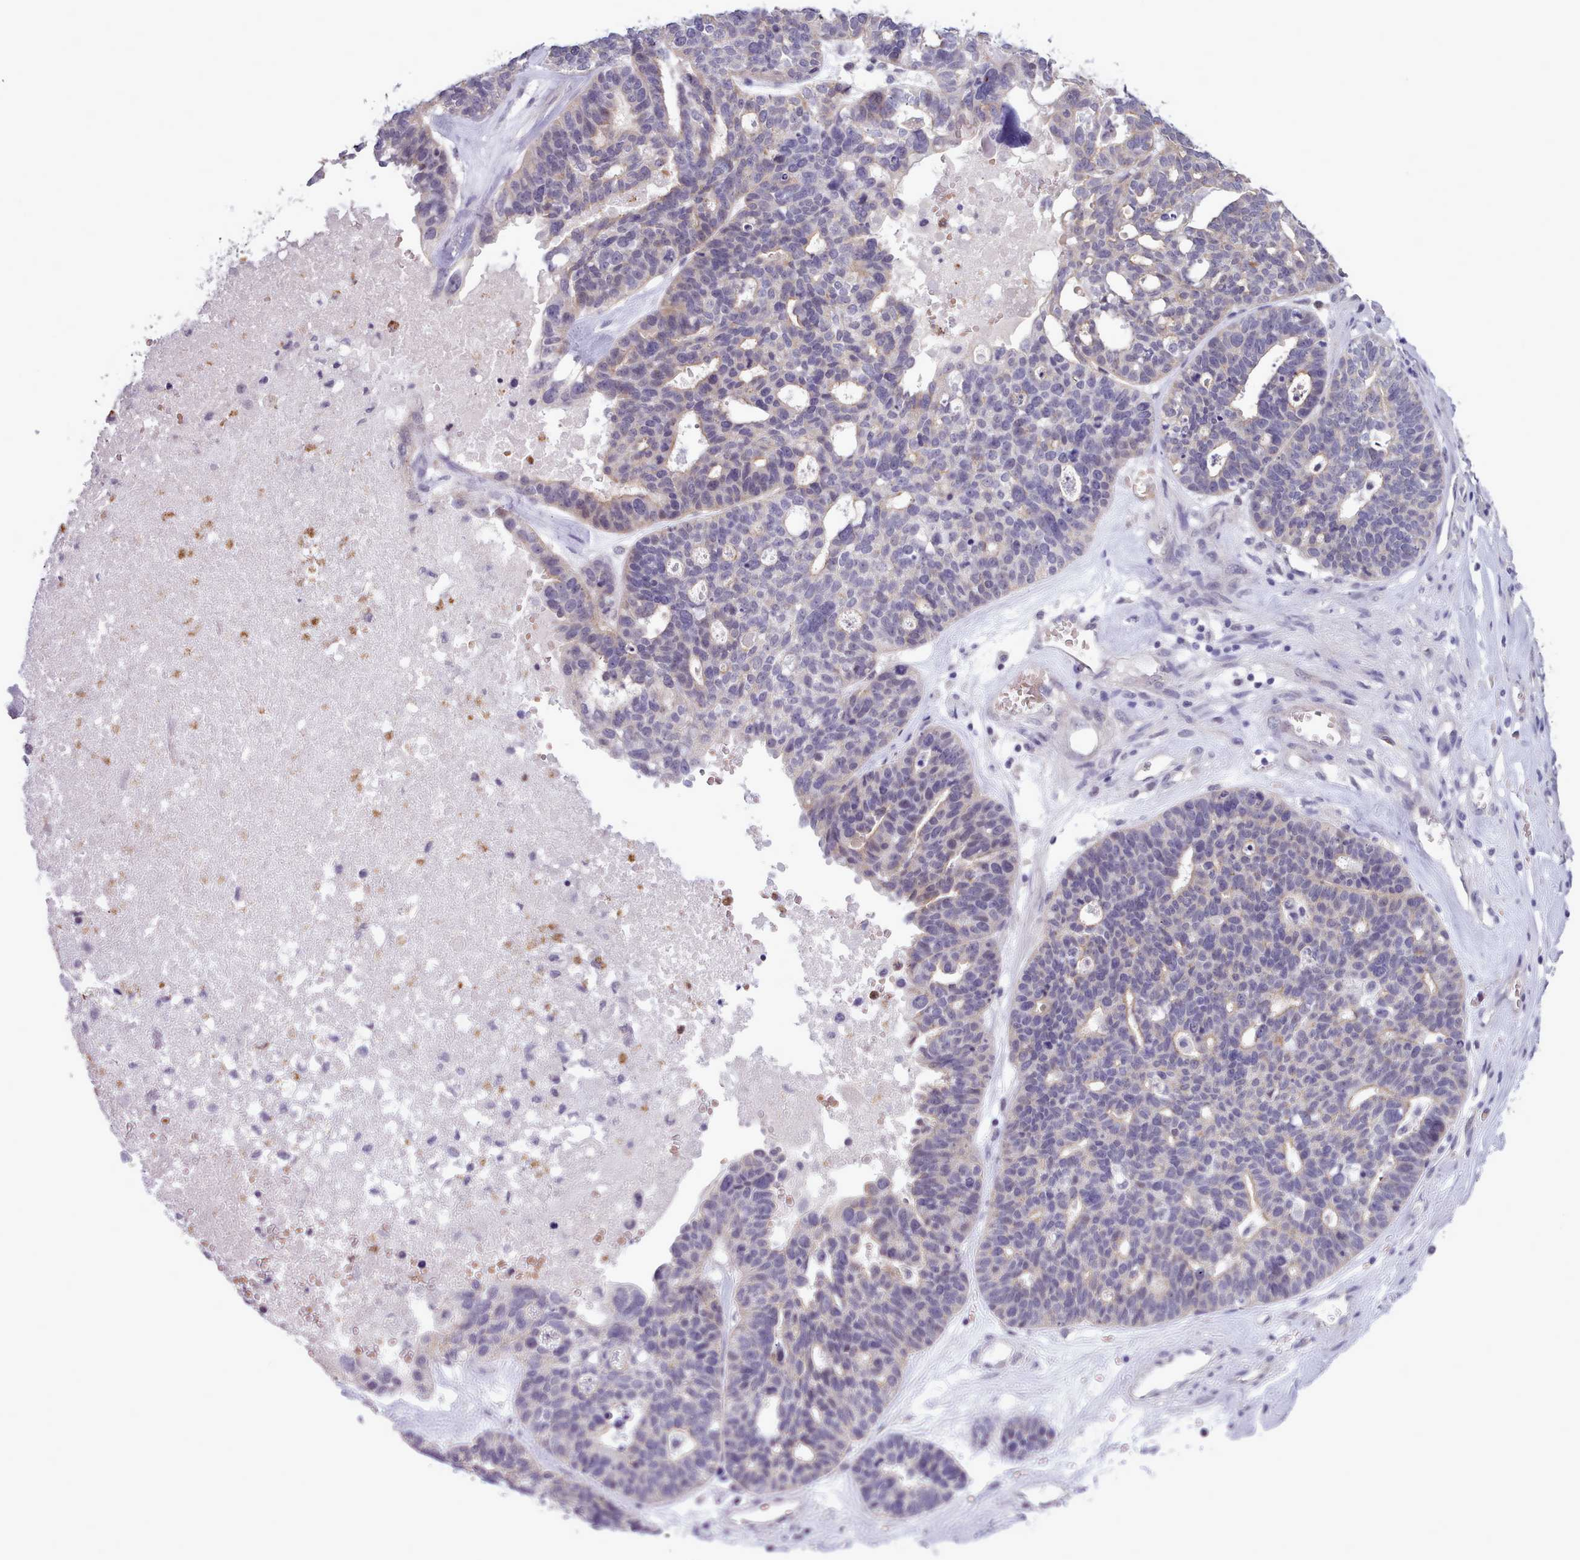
{"staining": {"intensity": "negative", "quantity": "none", "location": "none"}, "tissue": "ovarian cancer", "cell_type": "Tumor cells", "image_type": "cancer", "snomed": [{"axis": "morphology", "description": "Cystadenocarcinoma, serous, NOS"}, {"axis": "topography", "description": "Ovary"}], "caption": "Ovarian cancer (serous cystadenocarcinoma) stained for a protein using immunohistochemistry reveals no expression tumor cells.", "gene": "KCTD16", "patient": {"sex": "female", "age": 59}}